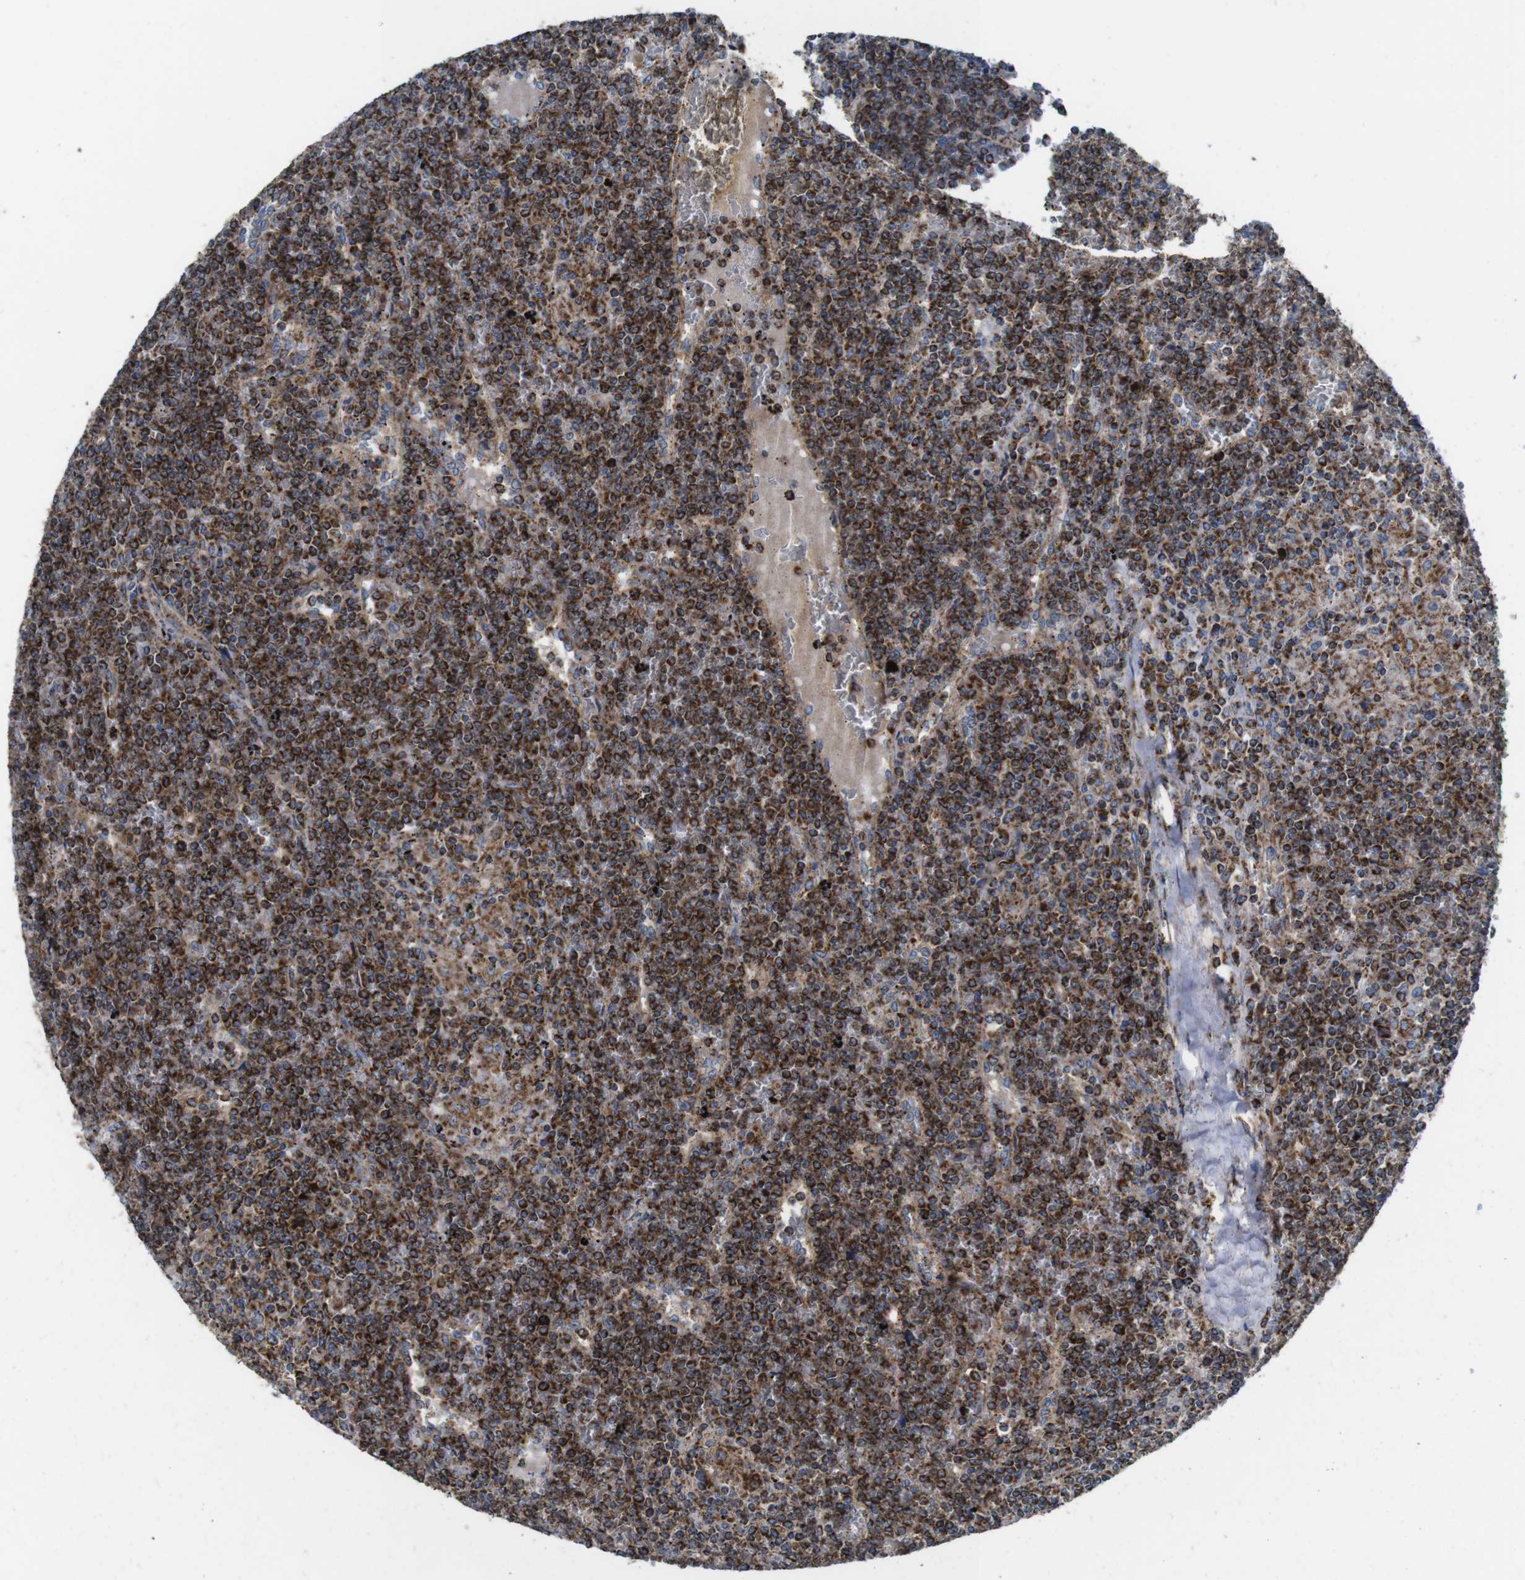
{"staining": {"intensity": "strong", "quantity": ">75%", "location": "cytoplasmic/membranous"}, "tissue": "lymphoma", "cell_type": "Tumor cells", "image_type": "cancer", "snomed": [{"axis": "morphology", "description": "Malignant lymphoma, non-Hodgkin's type, Low grade"}, {"axis": "topography", "description": "Spleen"}], "caption": "Immunohistochemical staining of human low-grade malignant lymphoma, non-Hodgkin's type exhibits strong cytoplasmic/membranous protein staining in about >75% of tumor cells.", "gene": "HK1", "patient": {"sex": "female", "age": 19}}